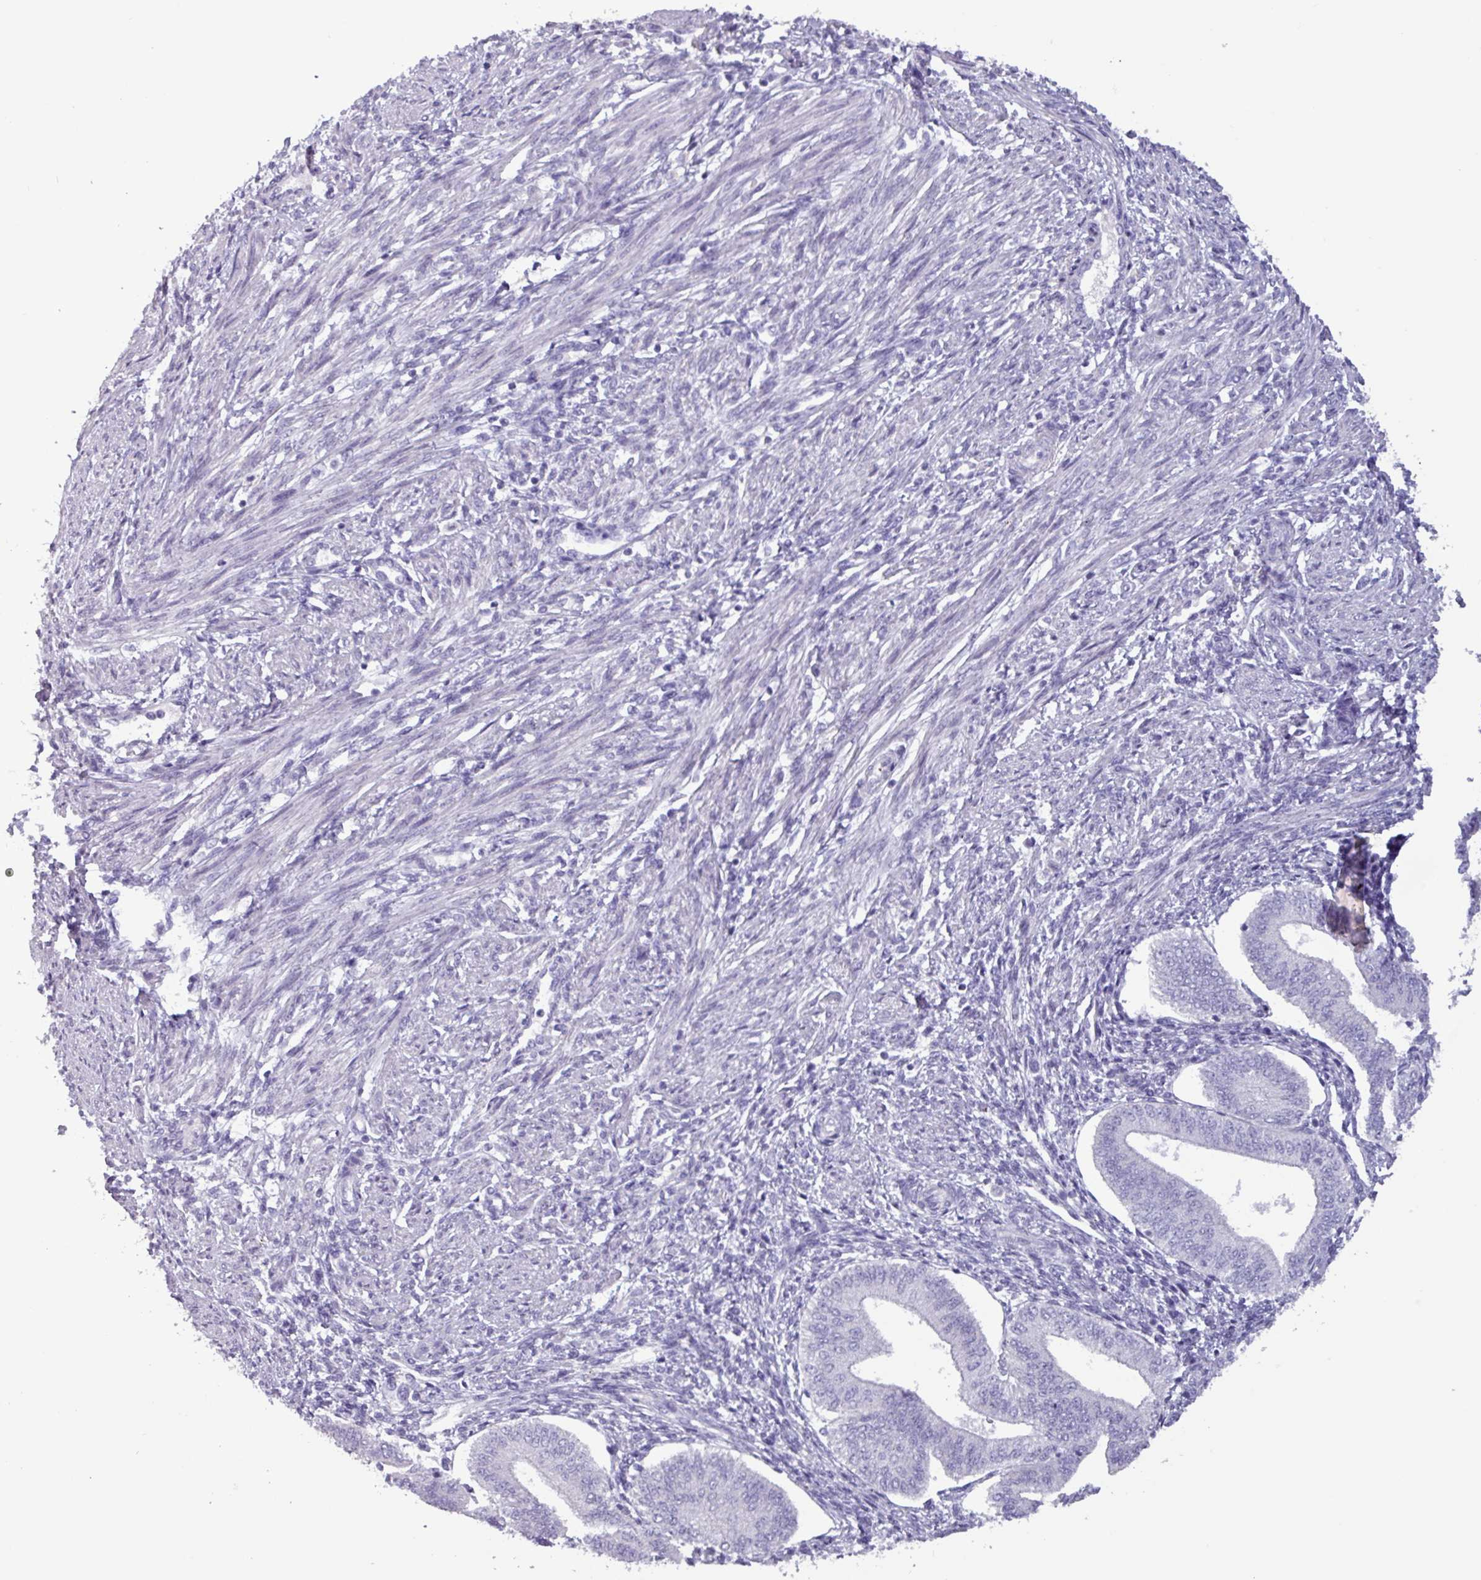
{"staining": {"intensity": "negative", "quantity": "none", "location": "none"}, "tissue": "endometrium", "cell_type": "Cells in endometrial stroma", "image_type": "normal", "snomed": [{"axis": "morphology", "description": "Normal tissue, NOS"}, {"axis": "topography", "description": "Endometrium"}], "caption": "Image shows no significant protein staining in cells in endometrial stroma of unremarkable endometrium. (DAB (3,3'-diaminobenzidine) immunohistochemistry with hematoxylin counter stain).", "gene": "PLIN2", "patient": {"sex": "female", "age": 34}}